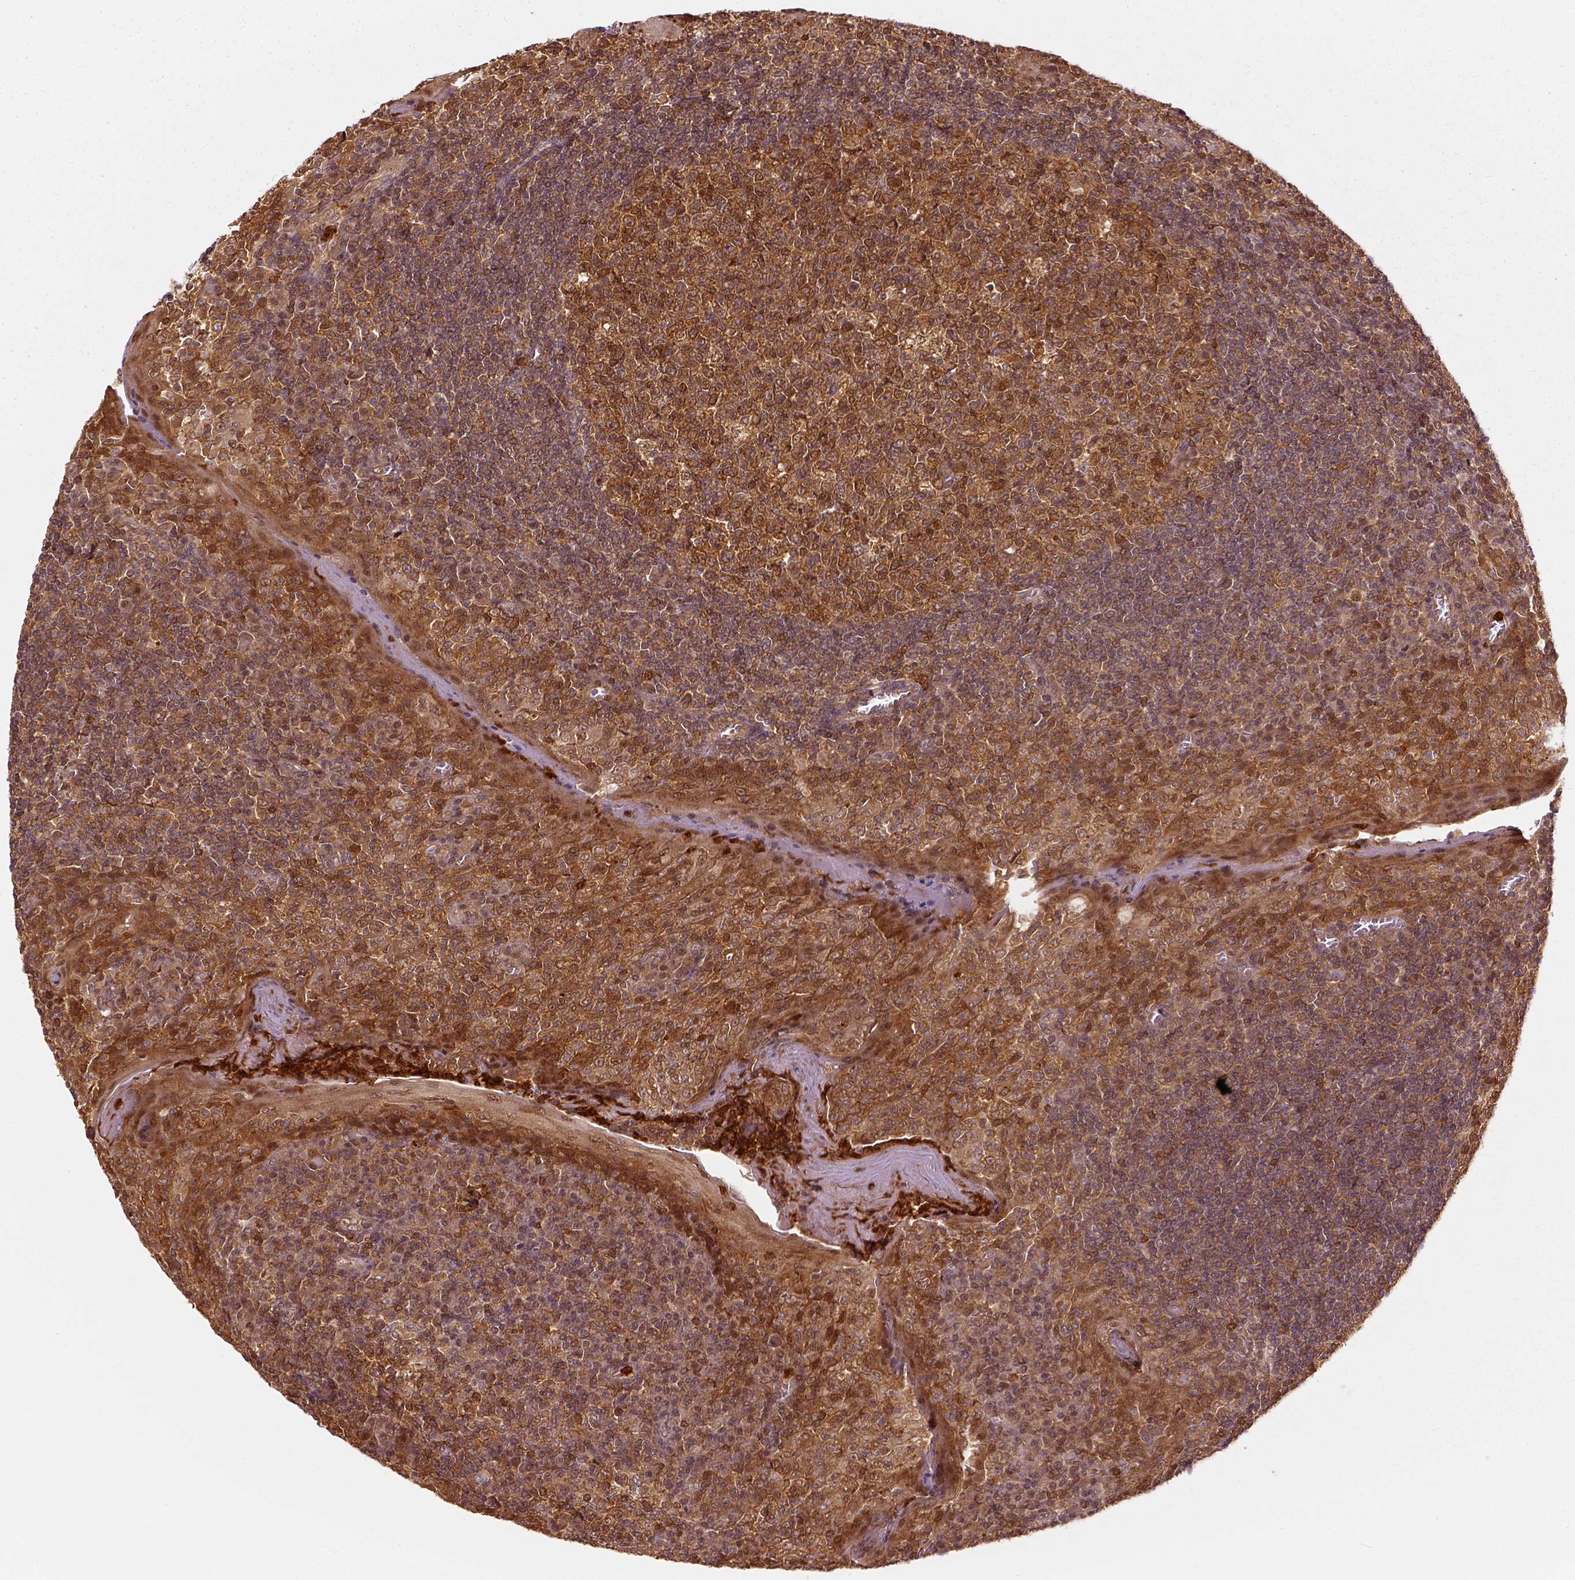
{"staining": {"intensity": "strong", "quantity": ">75%", "location": "cytoplasmic/membranous"}, "tissue": "tonsil", "cell_type": "Germinal center cells", "image_type": "normal", "snomed": [{"axis": "morphology", "description": "Normal tissue, NOS"}, {"axis": "topography", "description": "Tonsil"}], "caption": "Tonsil stained with DAB (3,3'-diaminobenzidine) immunohistochemistry (IHC) reveals high levels of strong cytoplasmic/membranous expression in about >75% of germinal center cells. (Stains: DAB (3,3'-diaminobenzidine) in brown, nuclei in blue, Microscopy: brightfield microscopy at high magnification).", "gene": "GPI", "patient": {"sex": "female", "age": 13}}